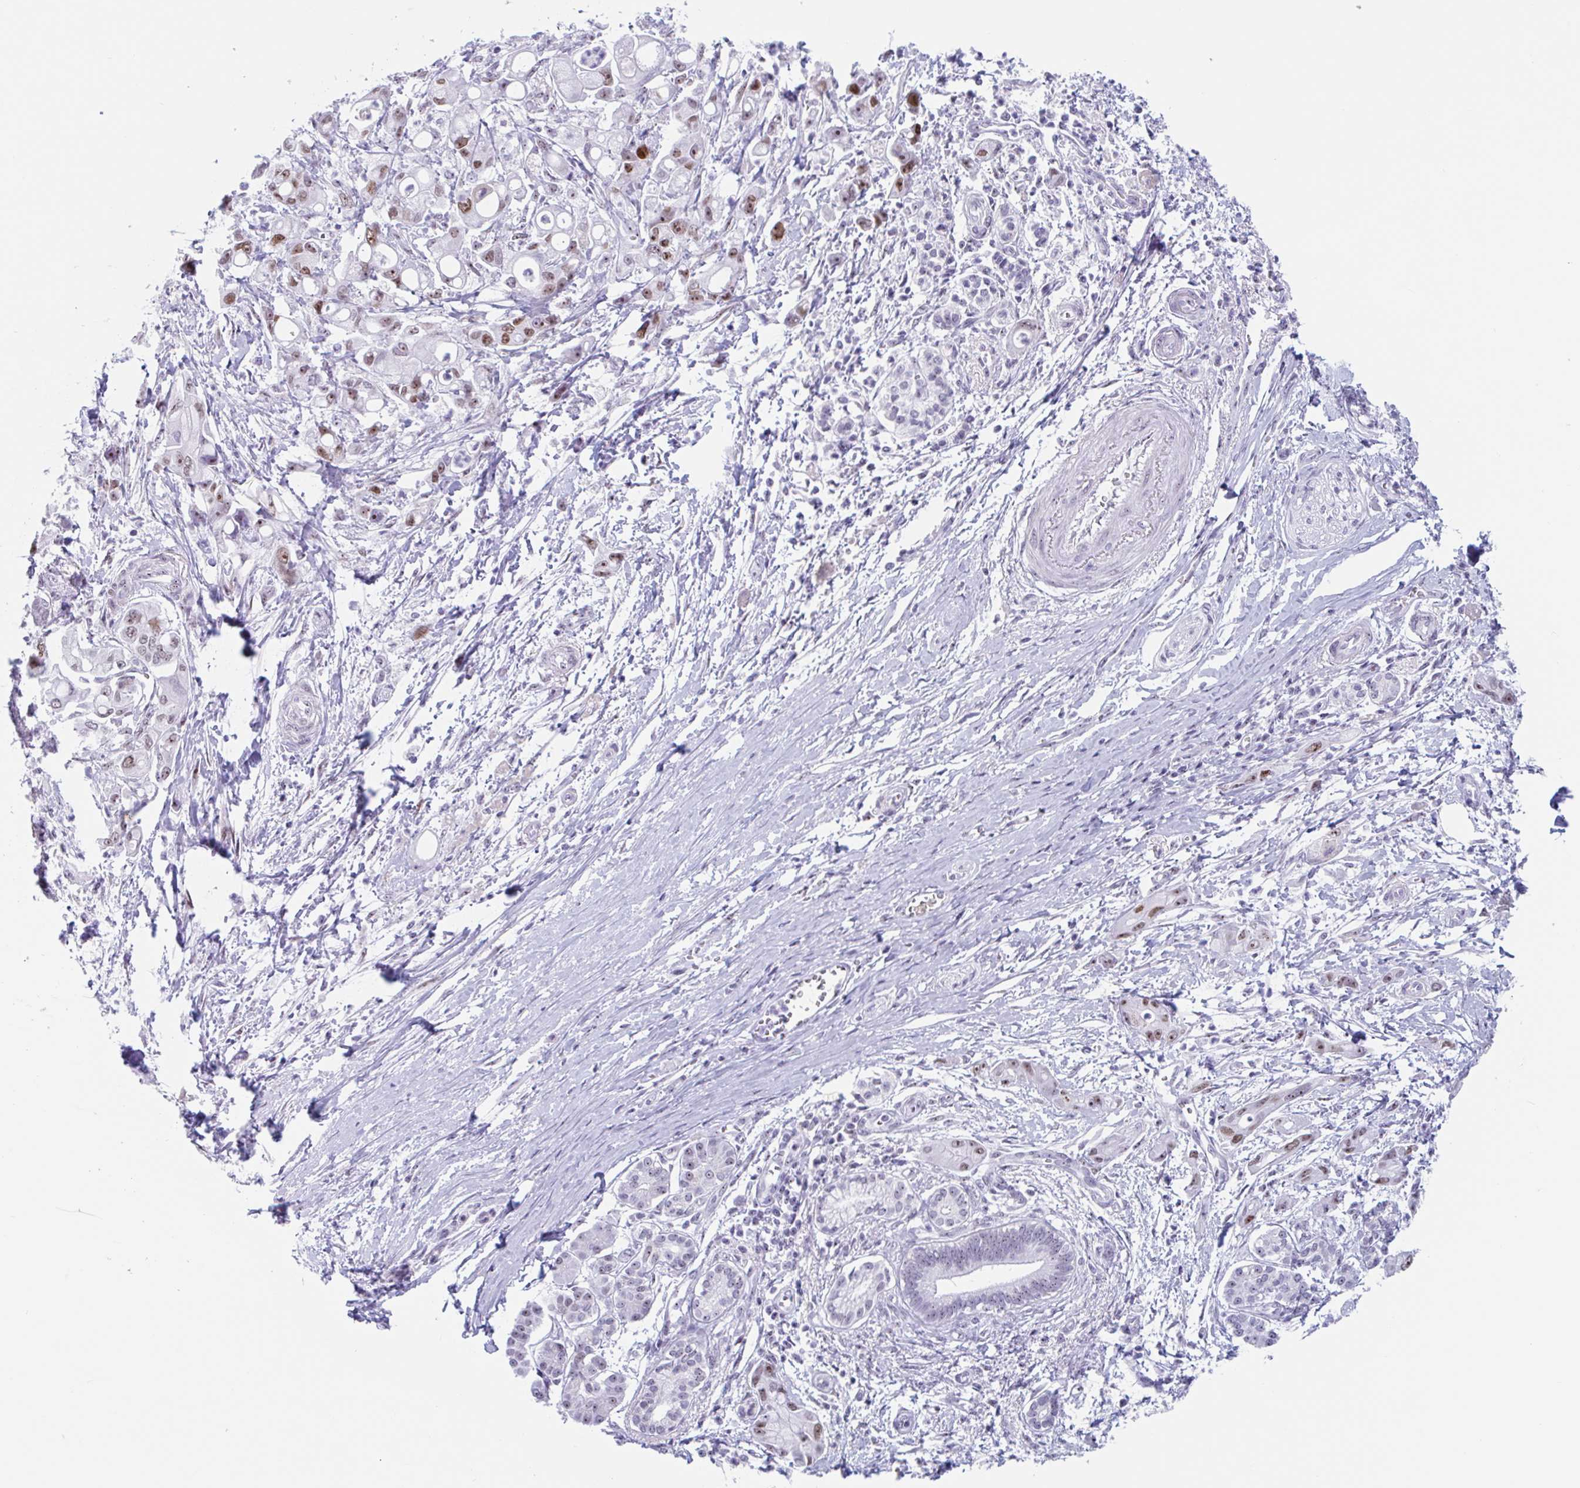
{"staining": {"intensity": "moderate", "quantity": ">75%", "location": "nuclear"}, "tissue": "pancreatic cancer", "cell_type": "Tumor cells", "image_type": "cancer", "snomed": [{"axis": "morphology", "description": "Adenocarcinoma, NOS"}, {"axis": "topography", "description": "Pancreas"}], "caption": "Immunohistochemical staining of pancreatic adenocarcinoma shows moderate nuclear protein expression in approximately >75% of tumor cells. (Stains: DAB in brown, nuclei in blue, Microscopy: brightfield microscopy at high magnification).", "gene": "LENG9", "patient": {"sex": "male", "age": 68}}